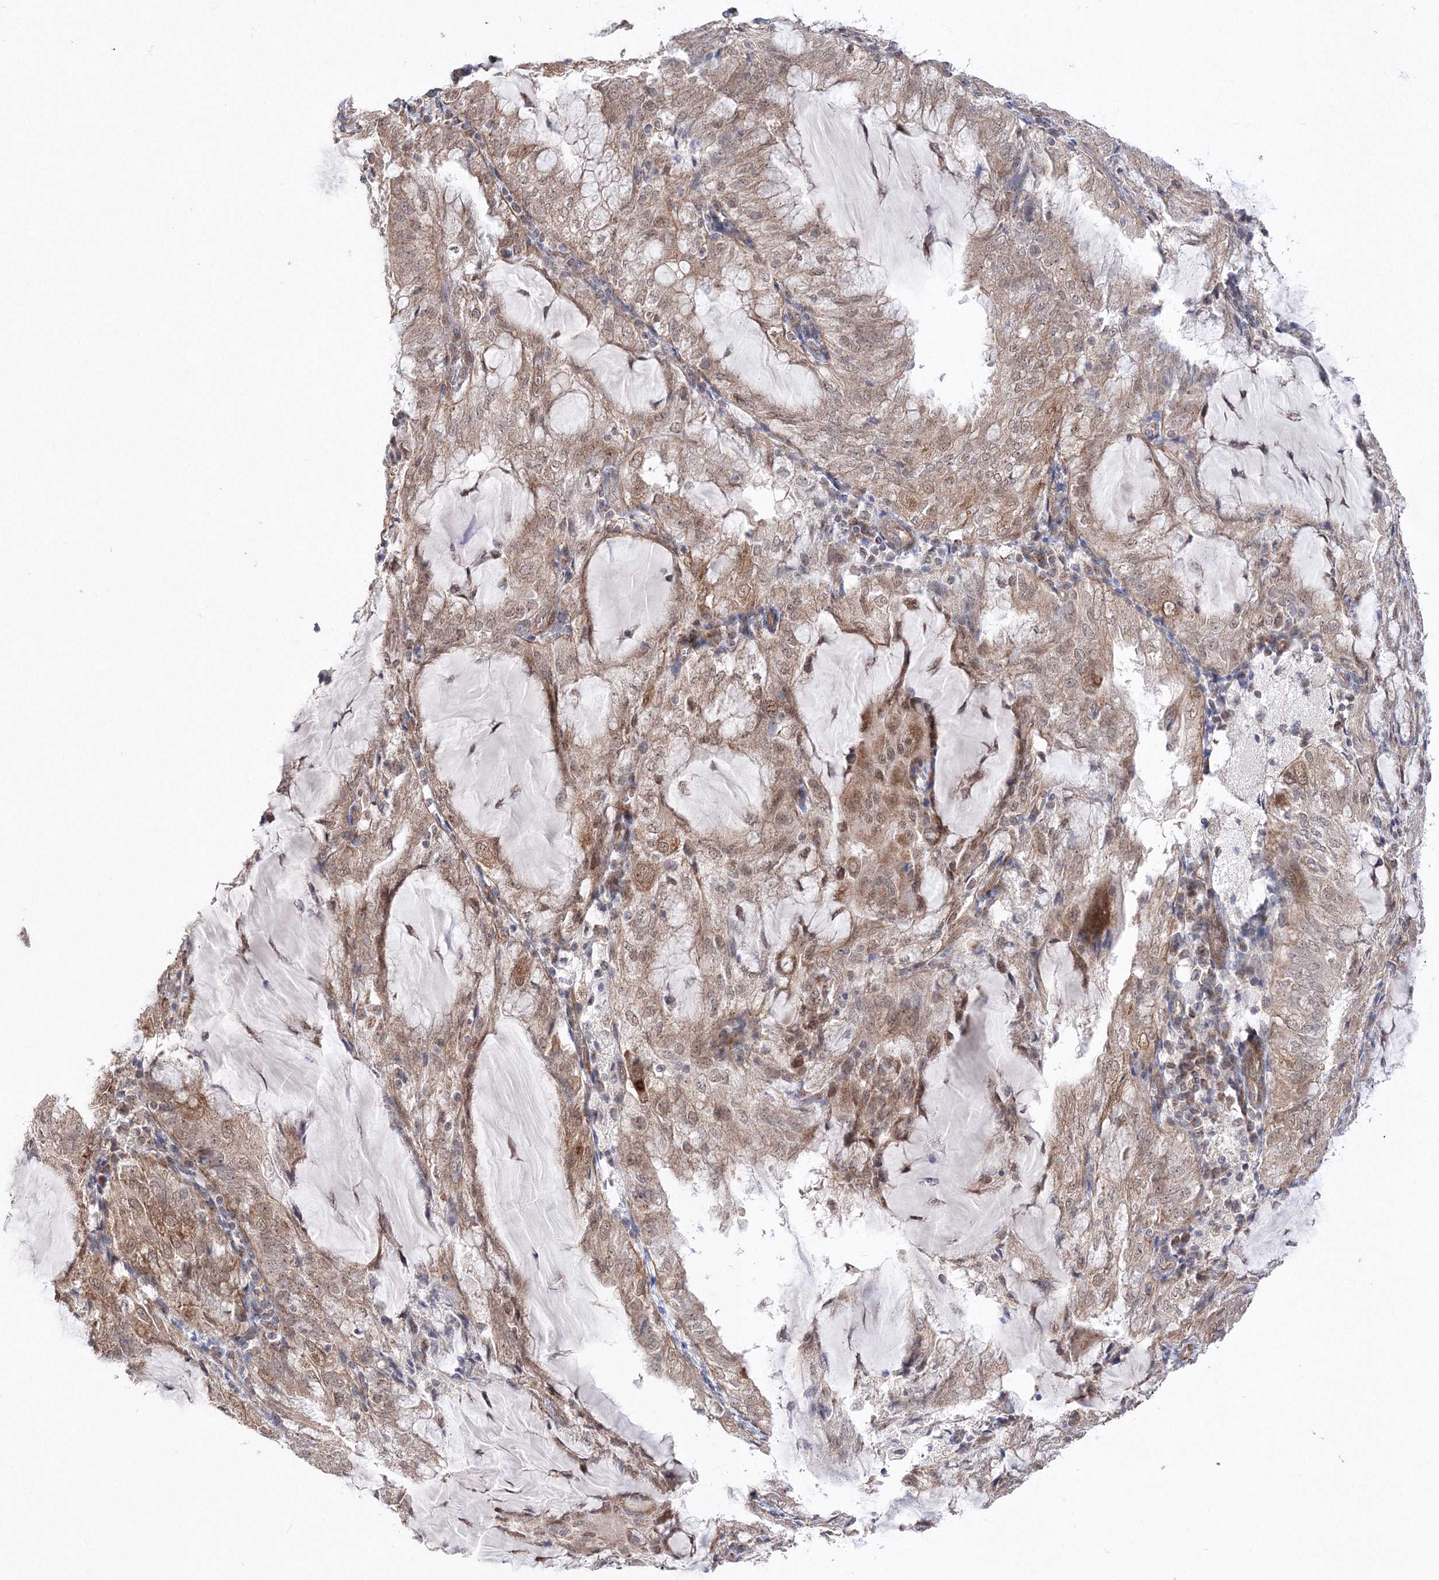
{"staining": {"intensity": "weak", "quantity": ">75%", "location": "cytoplasmic/membranous,nuclear"}, "tissue": "endometrial cancer", "cell_type": "Tumor cells", "image_type": "cancer", "snomed": [{"axis": "morphology", "description": "Adenocarcinoma, NOS"}, {"axis": "topography", "description": "Endometrium"}], "caption": "Immunohistochemical staining of endometrial cancer (adenocarcinoma) exhibits low levels of weak cytoplasmic/membranous and nuclear positivity in about >75% of tumor cells.", "gene": "DALRD3", "patient": {"sex": "female", "age": 81}}